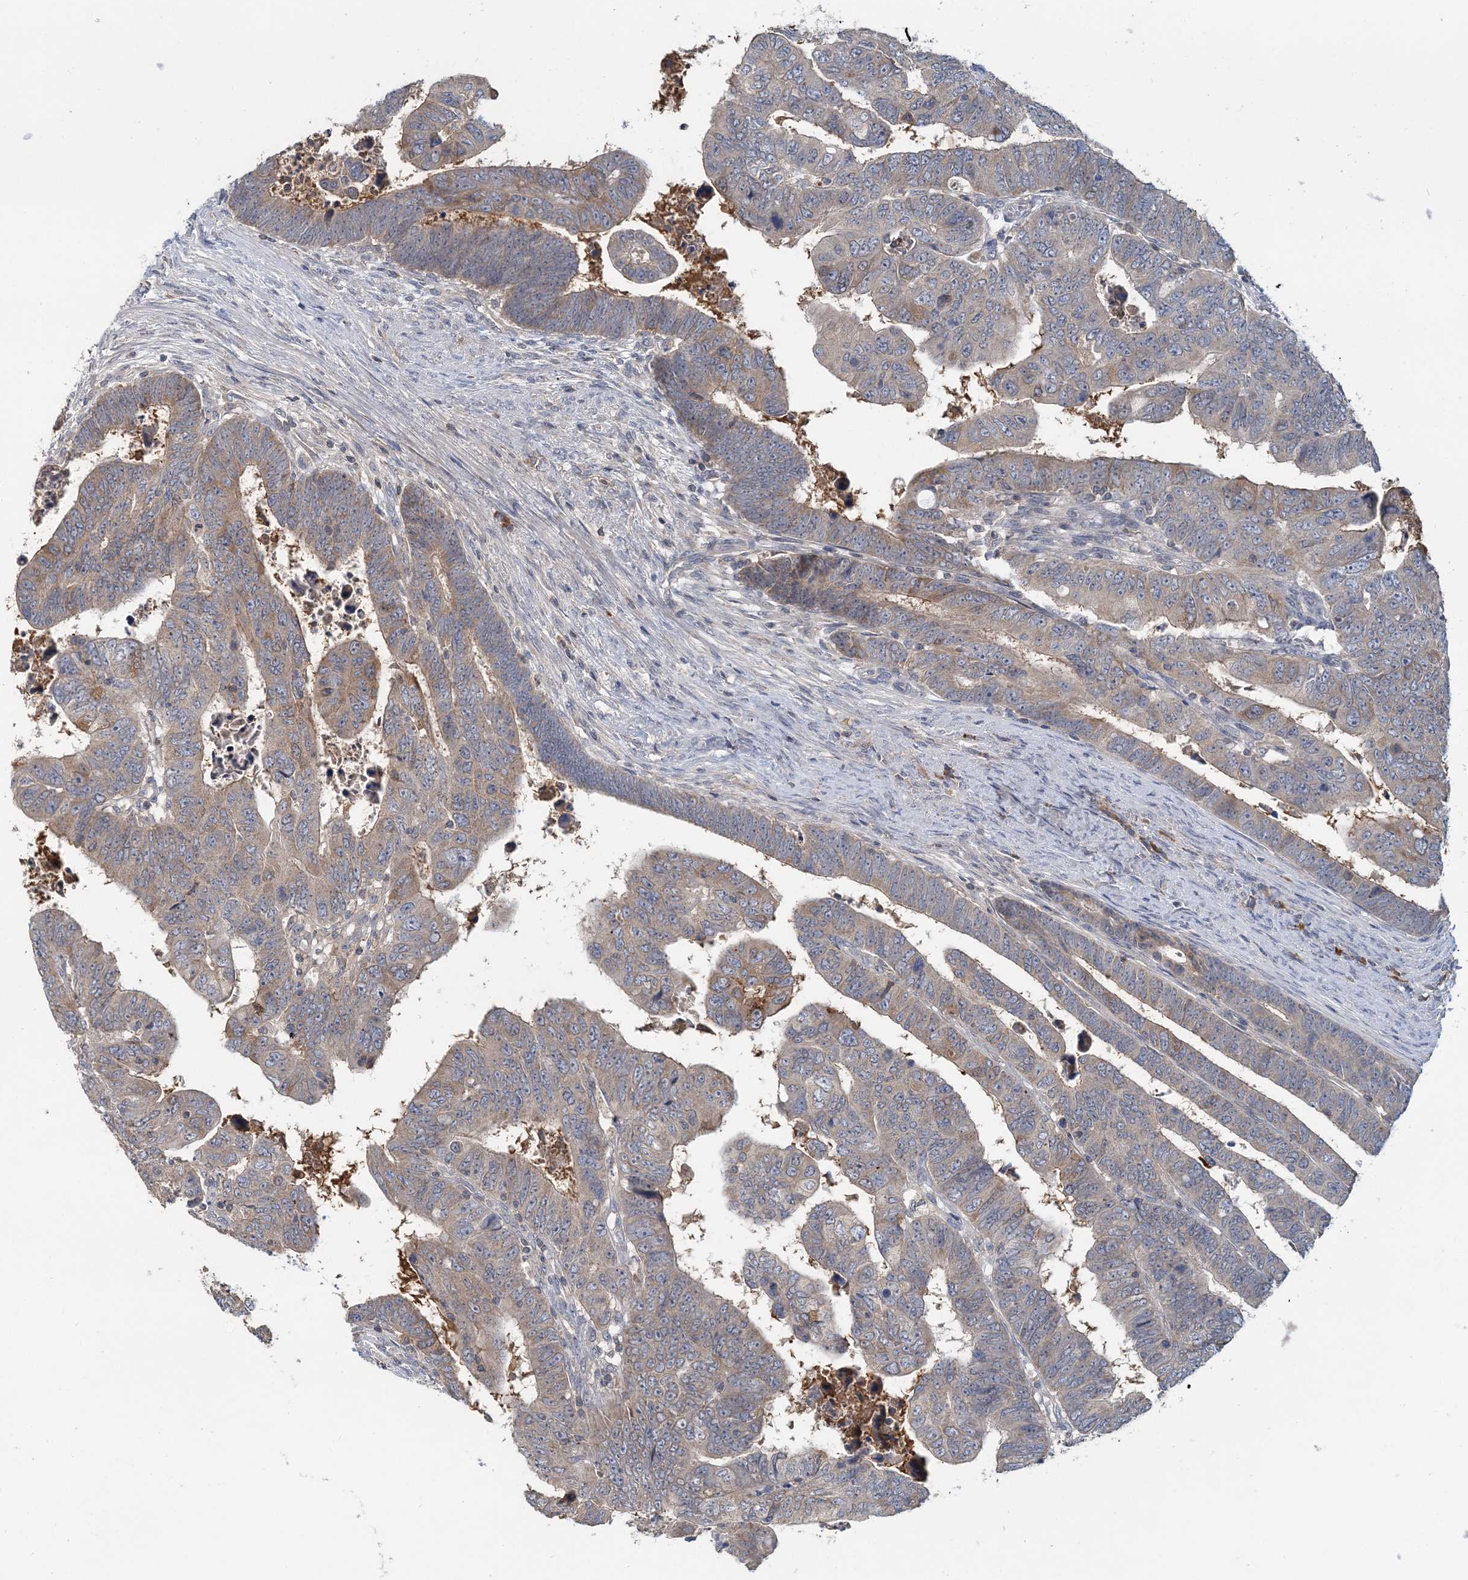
{"staining": {"intensity": "weak", "quantity": "25%-75%", "location": "cytoplasmic/membranous"}, "tissue": "colorectal cancer", "cell_type": "Tumor cells", "image_type": "cancer", "snomed": [{"axis": "morphology", "description": "Normal tissue, NOS"}, {"axis": "morphology", "description": "Adenocarcinoma, NOS"}, {"axis": "topography", "description": "Rectum"}], "caption": "Immunohistochemical staining of colorectal cancer reveals low levels of weak cytoplasmic/membranous protein expression in approximately 25%-75% of tumor cells. (Stains: DAB in brown, nuclei in blue, Microscopy: brightfield microscopy at high magnification).", "gene": "RNF25", "patient": {"sex": "female", "age": 65}}